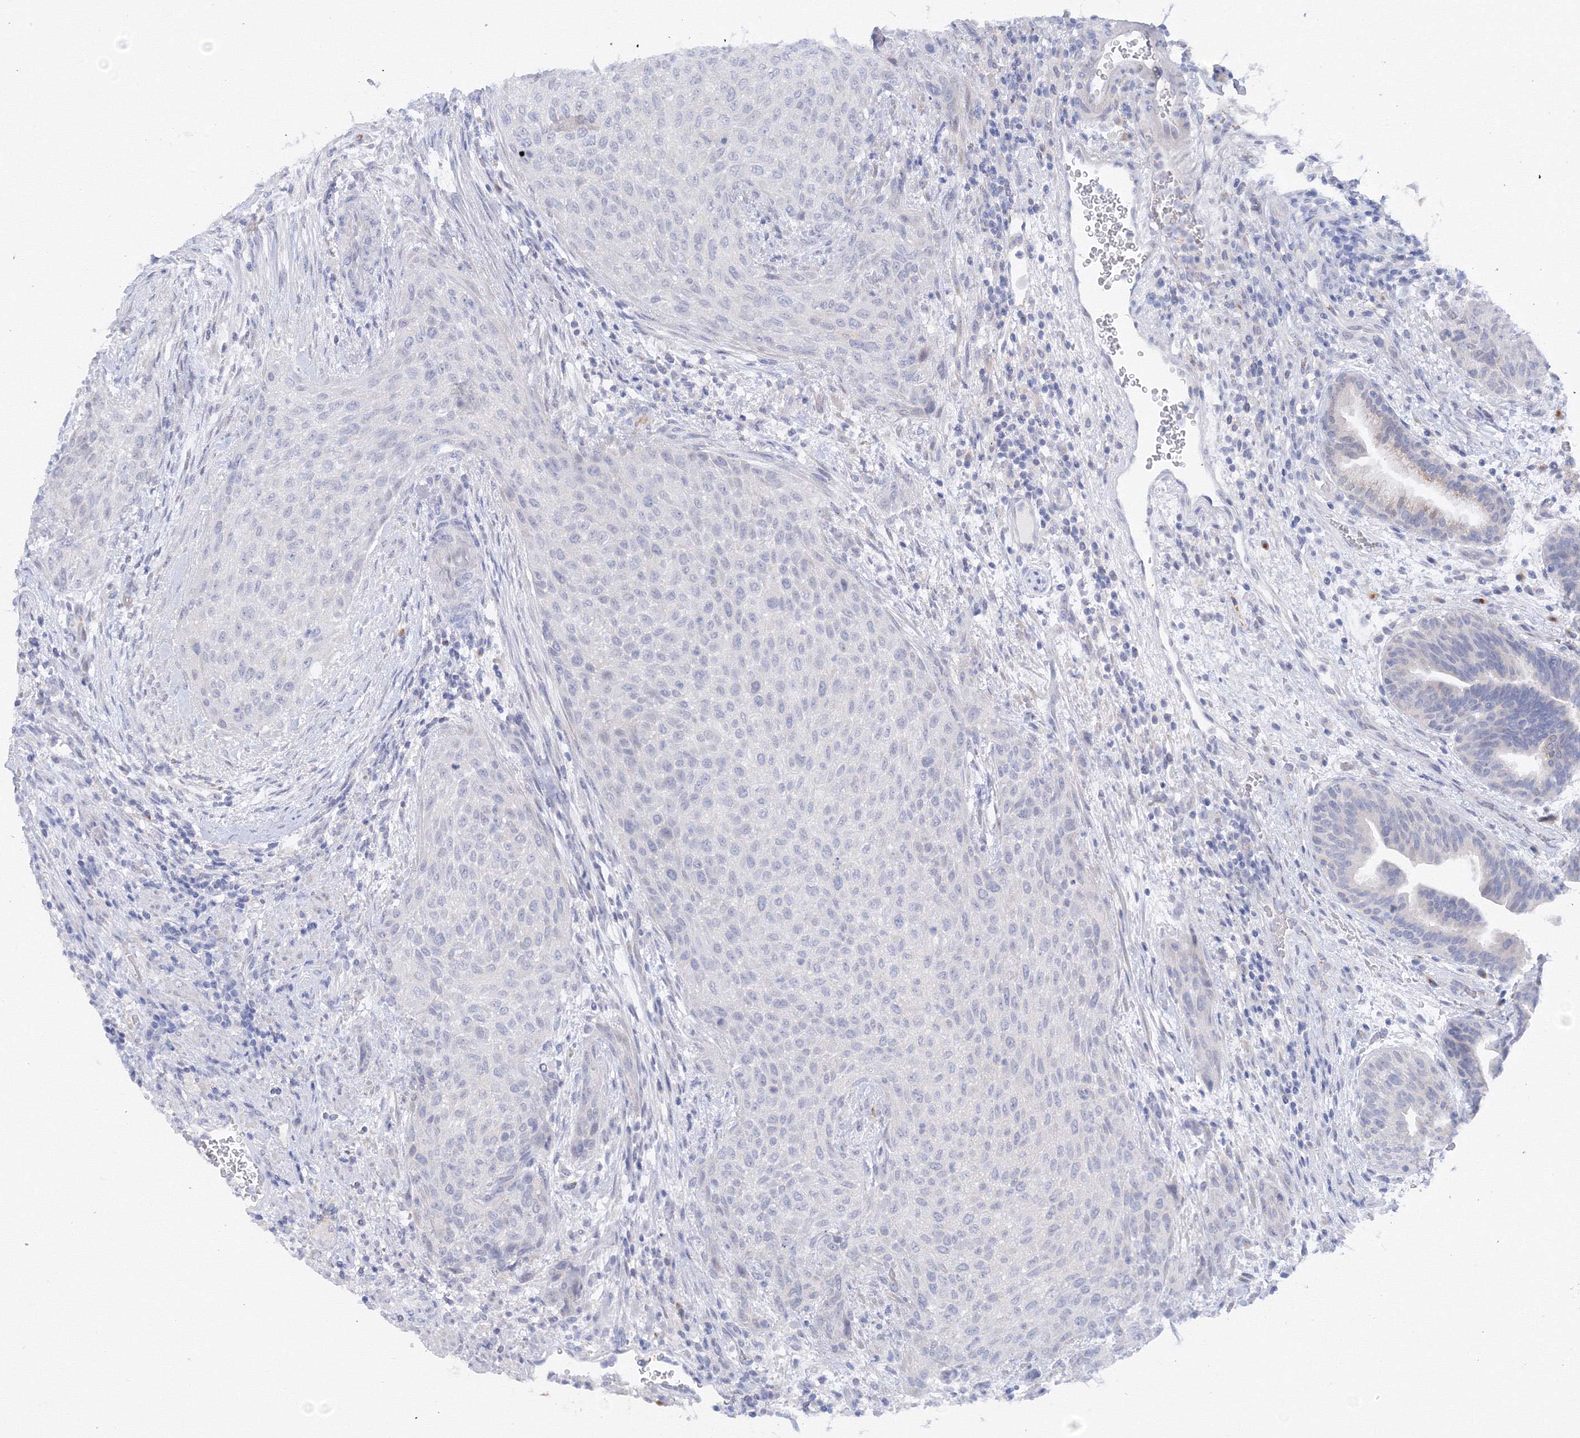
{"staining": {"intensity": "negative", "quantity": "none", "location": "none"}, "tissue": "urothelial cancer", "cell_type": "Tumor cells", "image_type": "cancer", "snomed": [{"axis": "morphology", "description": "Urothelial carcinoma, High grade"}, {"axis": "topography", "description": "Urinary bladder"}], "caption": "There is no significant expression in tumor cells of urothelial carcinoma (high-grade).", "gene": "TAMM41", "patient": {"sex": "male", "age": 35}}